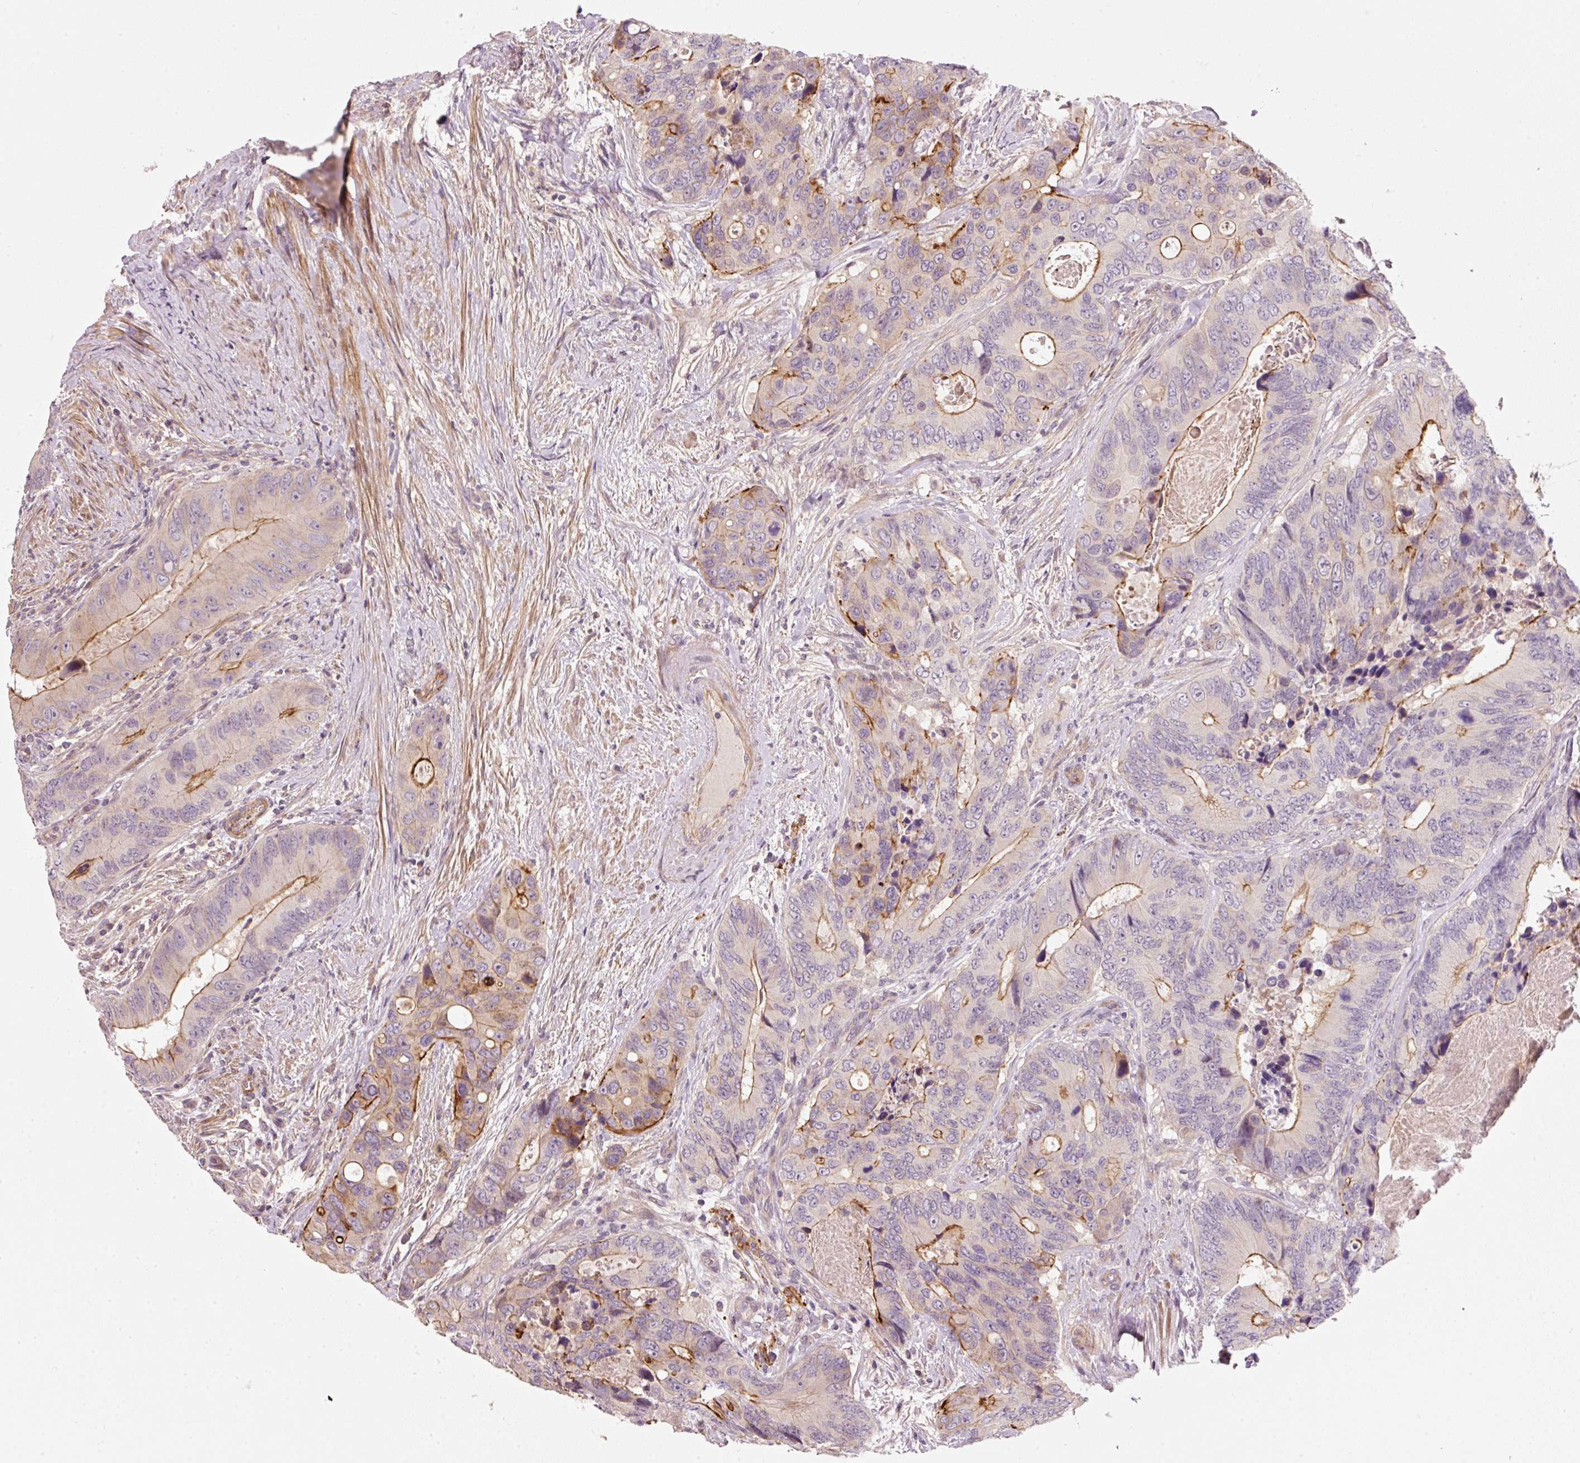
{"staining": {"intensity": "moderate", "quantity": "25%-75%", "location": "cytoplasmic/membranous"}, "tissue": "colorectal cancer", "cell_type": "Tumor cells", "image_type": "cancer", "snomed": [{"axis": "morphology", "description": "Adenocarcinoma, NOS"}, {"axis": "topography", "description": "Colon"}], "caption": "Immunohistochemistry (IHC) staining of colorectal cancer (adenocarcinoma), which demonstrates medium levels of moderate cytoplasmic/membranous positivity in approximately 25%-75% of tumor cells indicating moderate cytoplasmic/membranous protein expression. The staining was performed using DAB (3,3'-diaminobenzidine) (brown) for protein detection and nuclei were counterstained in hematoxylin (blue).", "gene": "TIRAP", "patient": {"sex": "male", "age": 84}}